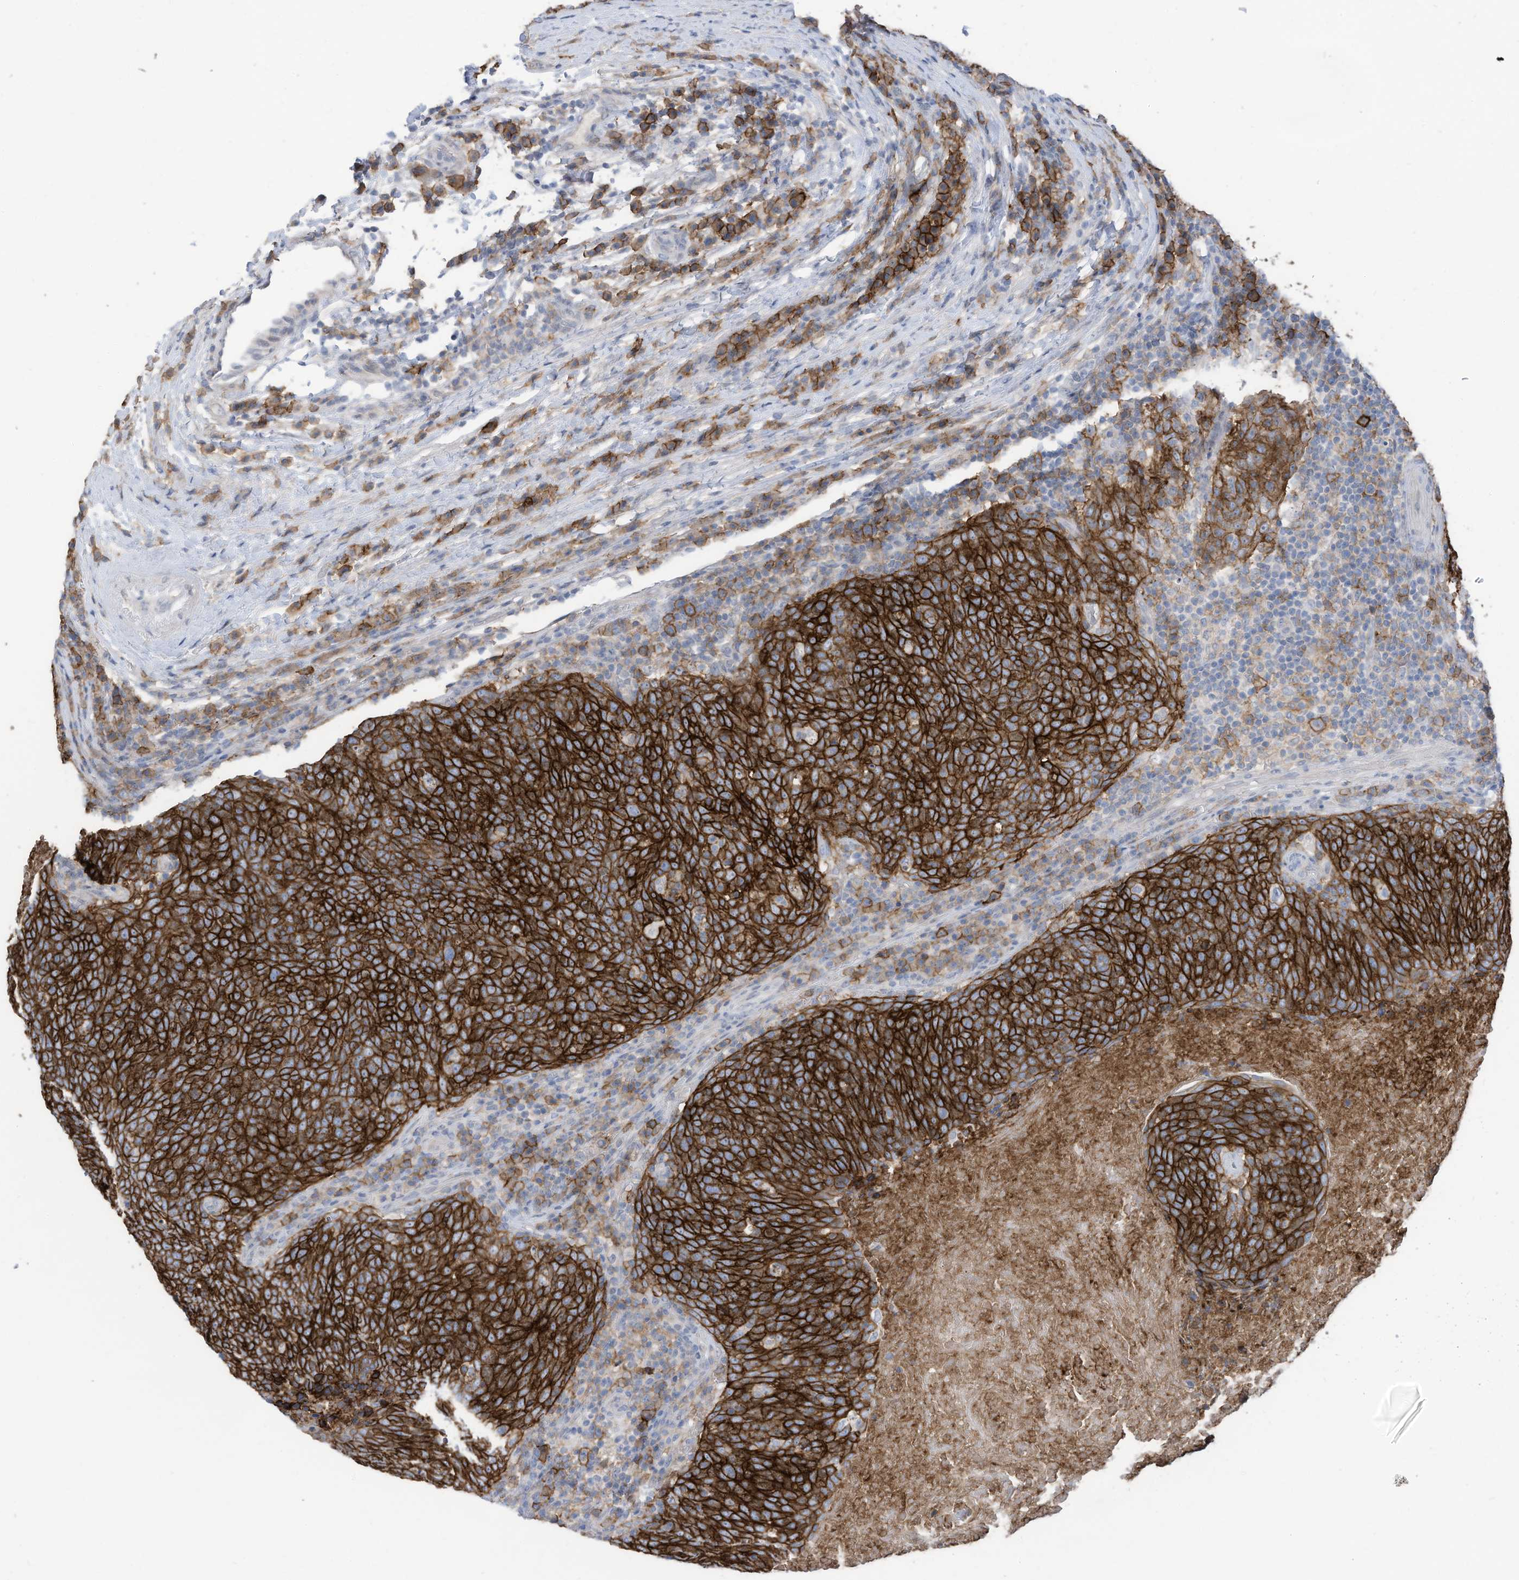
{"staining": {"intensity": "strong", "quantity": ">75%", "location": "cytoplasmic/membranous"}, "tissue": "head and neck cancer", "cell_type": "Tumor cells", "image_type": "cancer", "snomed": [{"axis": "morphology", "description": "Squamous cell carcinoma, NOS"}, {"axis": "morphology", "description": "Squamous cell carcinoma, metastatic, NOS"}, {"axis": "topography", "description": "Lymph node"}, {"axis": "topography", "description": "Head-Neck"}], "caption": "A photomicrograph of human head and neck cancer stained for a protein demonstrates strong cytoplasmic/membranous brown staining in tumor cells. (IHC, brightfield microscopy, high magnification).", "gene": "SLC1A5", "patient": {"sex": "male", "age": 62}}